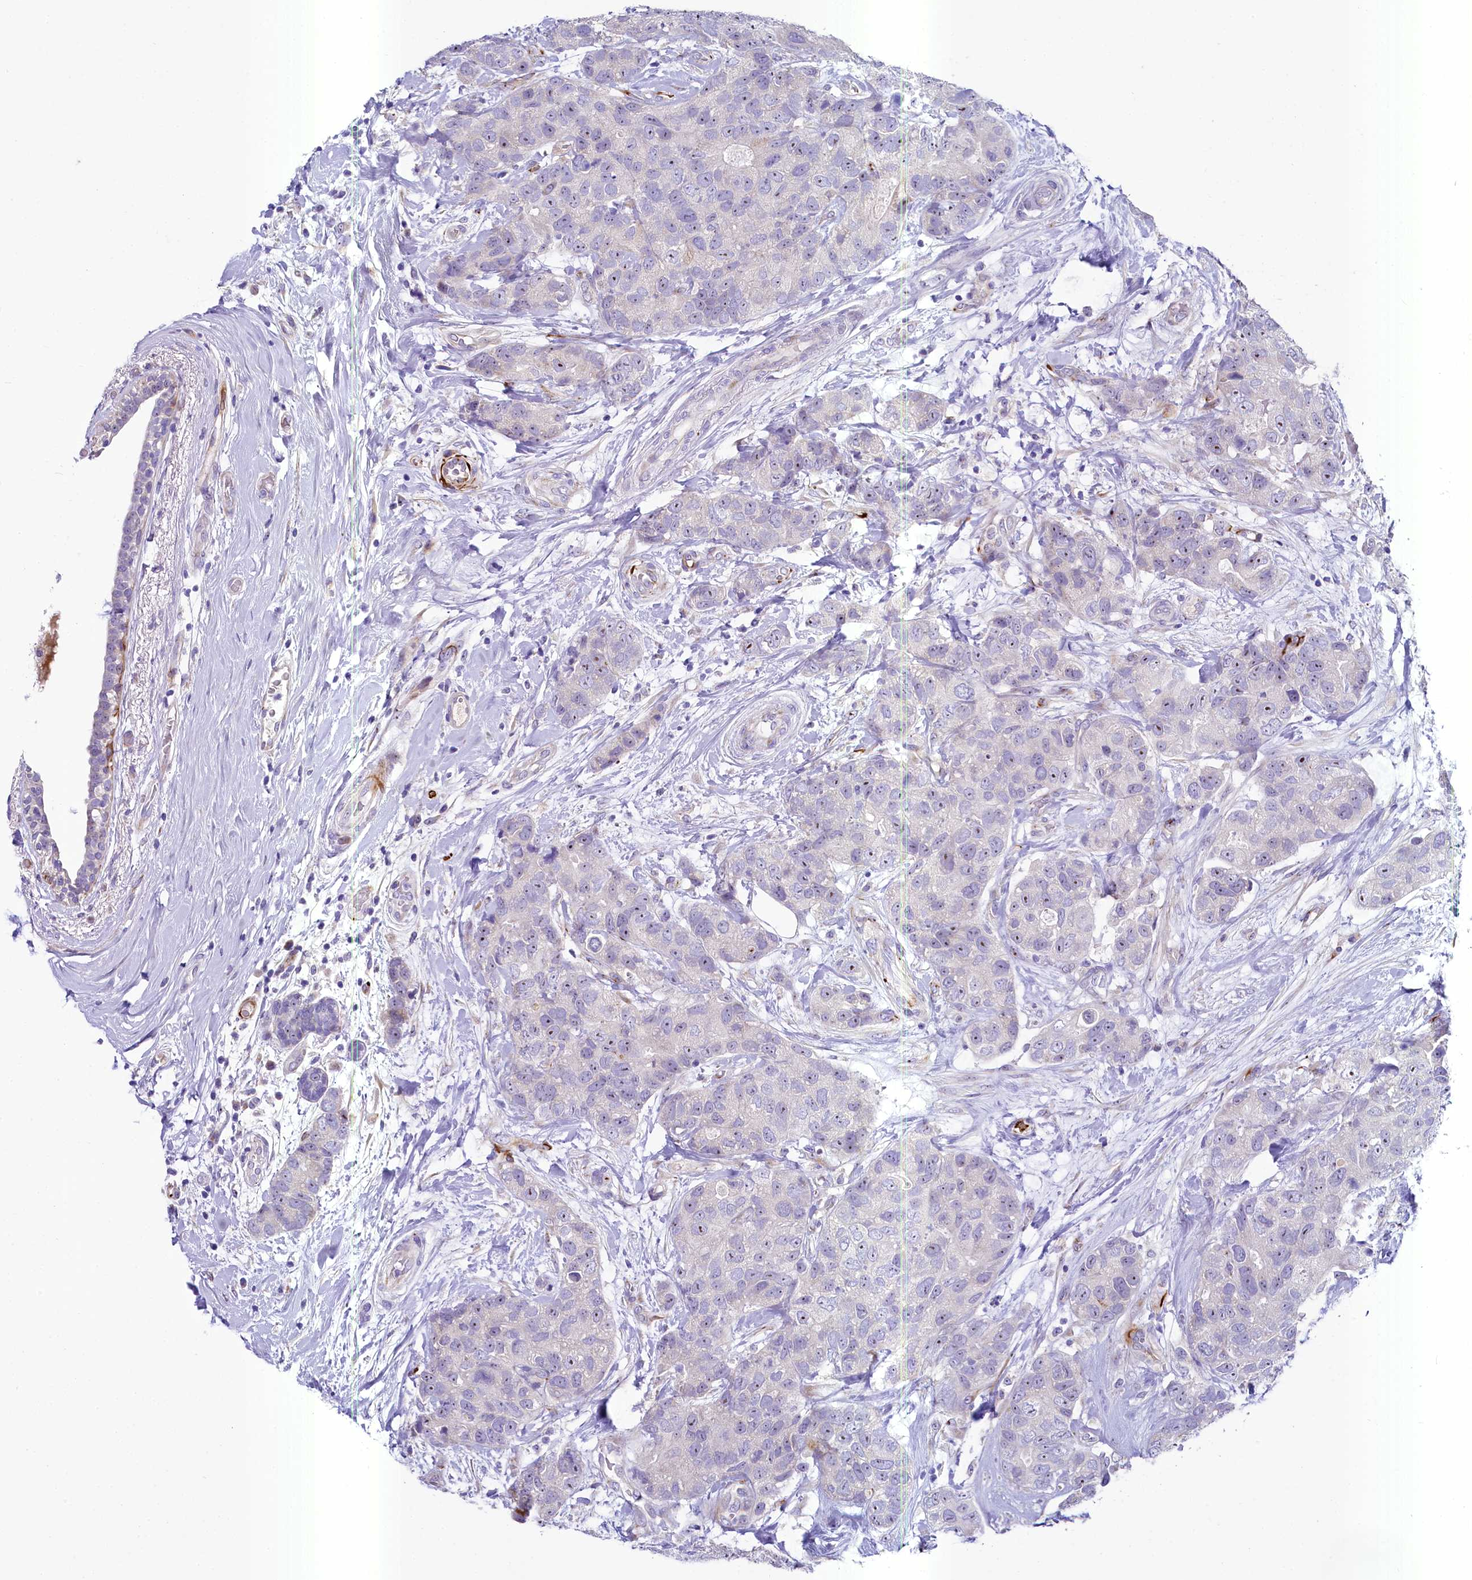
{"staining": {"intensity": "weak", "quantity": "25%-75%", "location": "nuclear"}, "tissue": "breast cancer", "cell_type": "Tumor cells", "image_type": "cancer", "snomed": [{"axis": "morphology", "description": "Duct carcinoma"}, {"axis": "topography", "description": "Breast"}], "caption": "A brown stain labels weak nuclear positivity of a protein in human intraductal carcinoma (breast) tumor cells. (Brightfield microscopy of DAB IHC at high magnification).", "gene": "SH3TC2", "patient": {"sex": "female", "age": 62}}